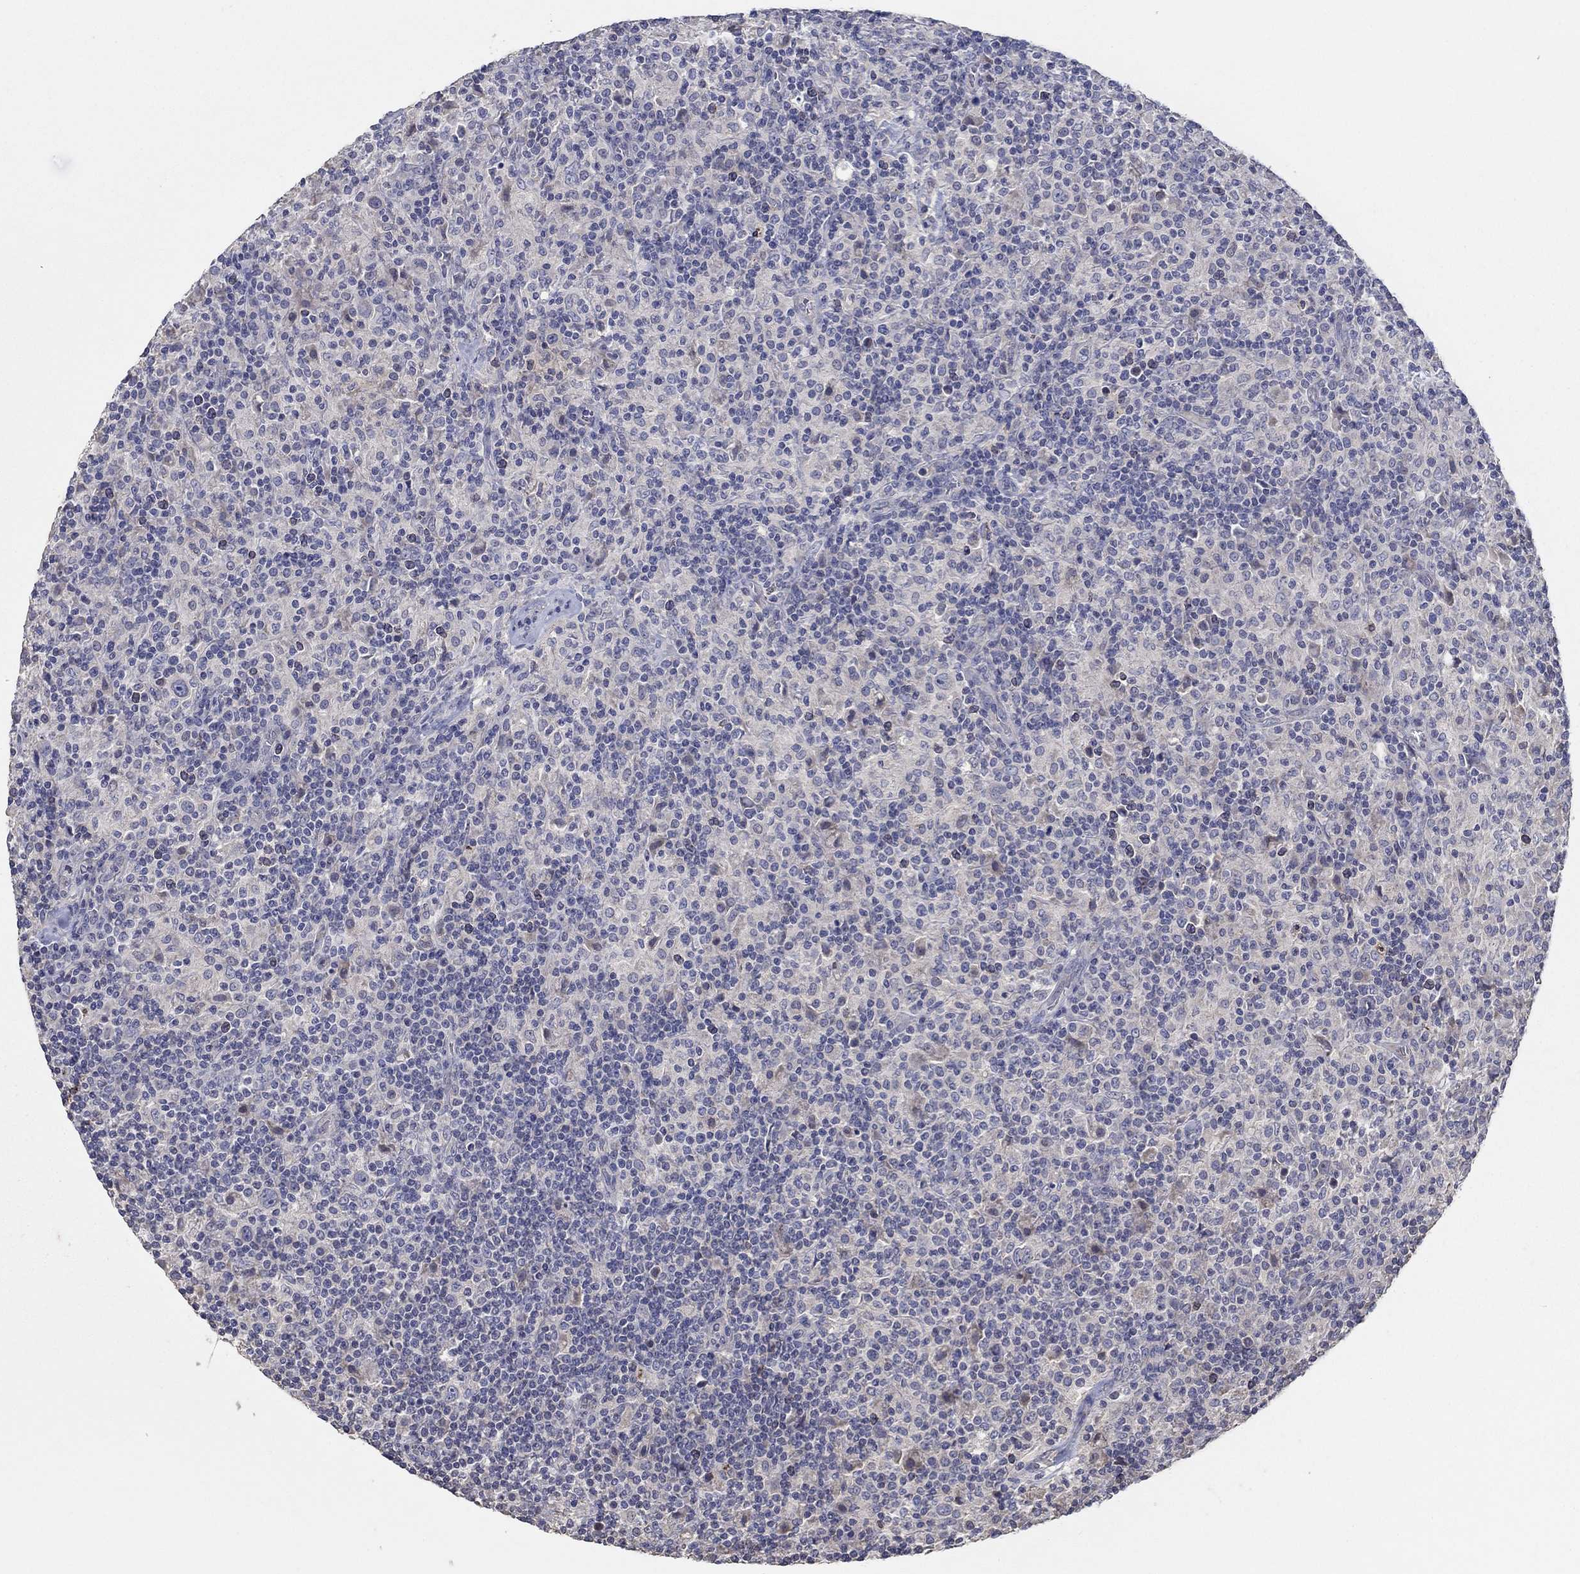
{"staining": {"intensity": "negative", "quantity": "none", "location": "none"}, "tissue": "lymphoma", "cell_type": "Tumor cells", "image_type": "cancer", "snomed": [{"axis": "morphology", "description": "Hodgkin's disease, NOS"}, {"axis": "topography", "description": "Lymph node"}], "caption": "Immunohistochemistry (IHC) of Hodgkin's disease reveals no staining in tumor cells. (Immunohistochemistry, brightfield microscopy, high magnification).", "gene": "DOCK3", "patient": {"sex": "male", "age": 70}}